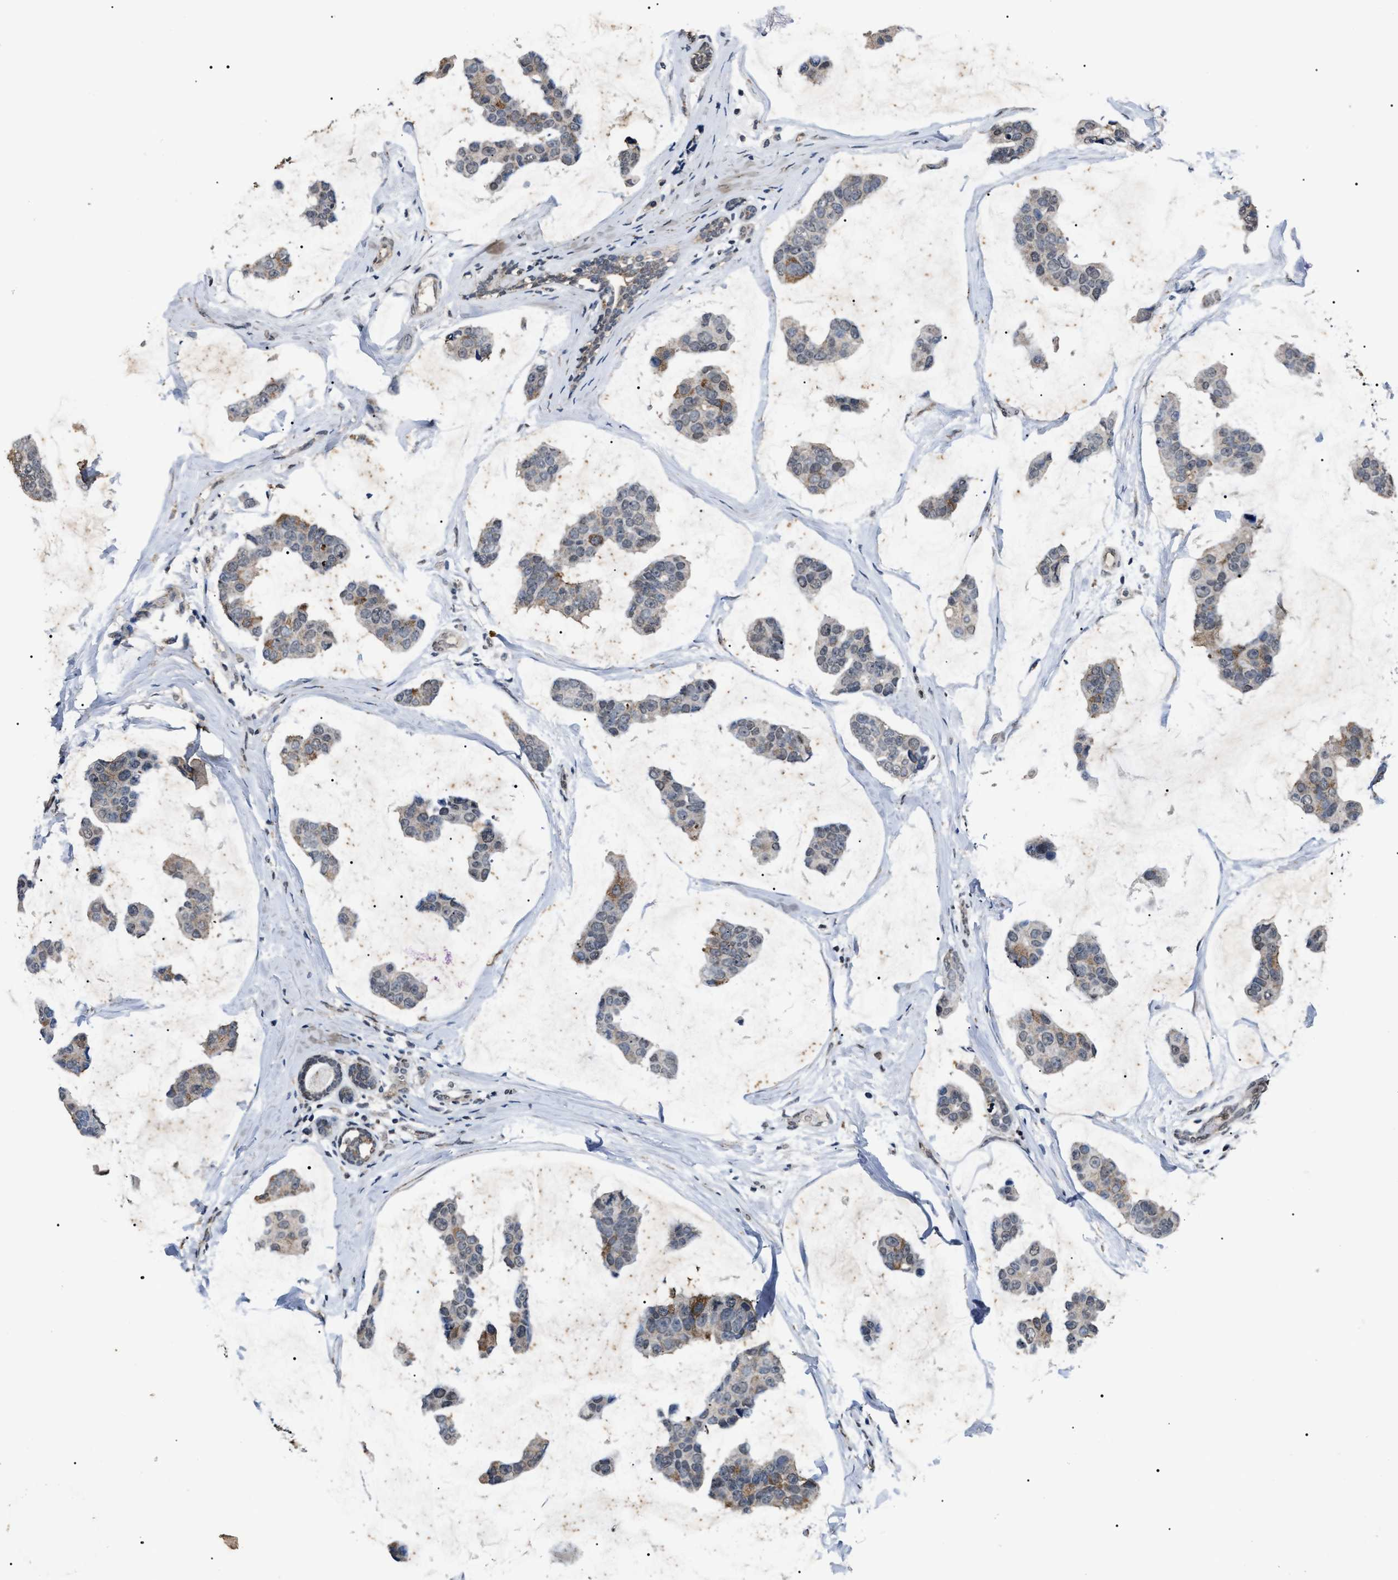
{"staining": {"intensity": "negative", "quantity": "none", "location": "none"}, "tissue": "breast cancer", "cell_type": "Tumor cells", "image_type": "cancer", "snomed": [{"axis": "morphology", "description": "Normal tissue, NOS"}, {"axis": "morphology", "description": "Duct carcinoma"}, {"axis": "topography", "description": "Breast"}], "caption": "An immunohistochemistry photomicrograph of infiltrating ductal carcinoma (breast) is shown. There is no staining in tumor cells of infiltrating ductal carcinoma (breast).", "gene": "ANP32E", "patient": {"sex": "female", "age": 50}}